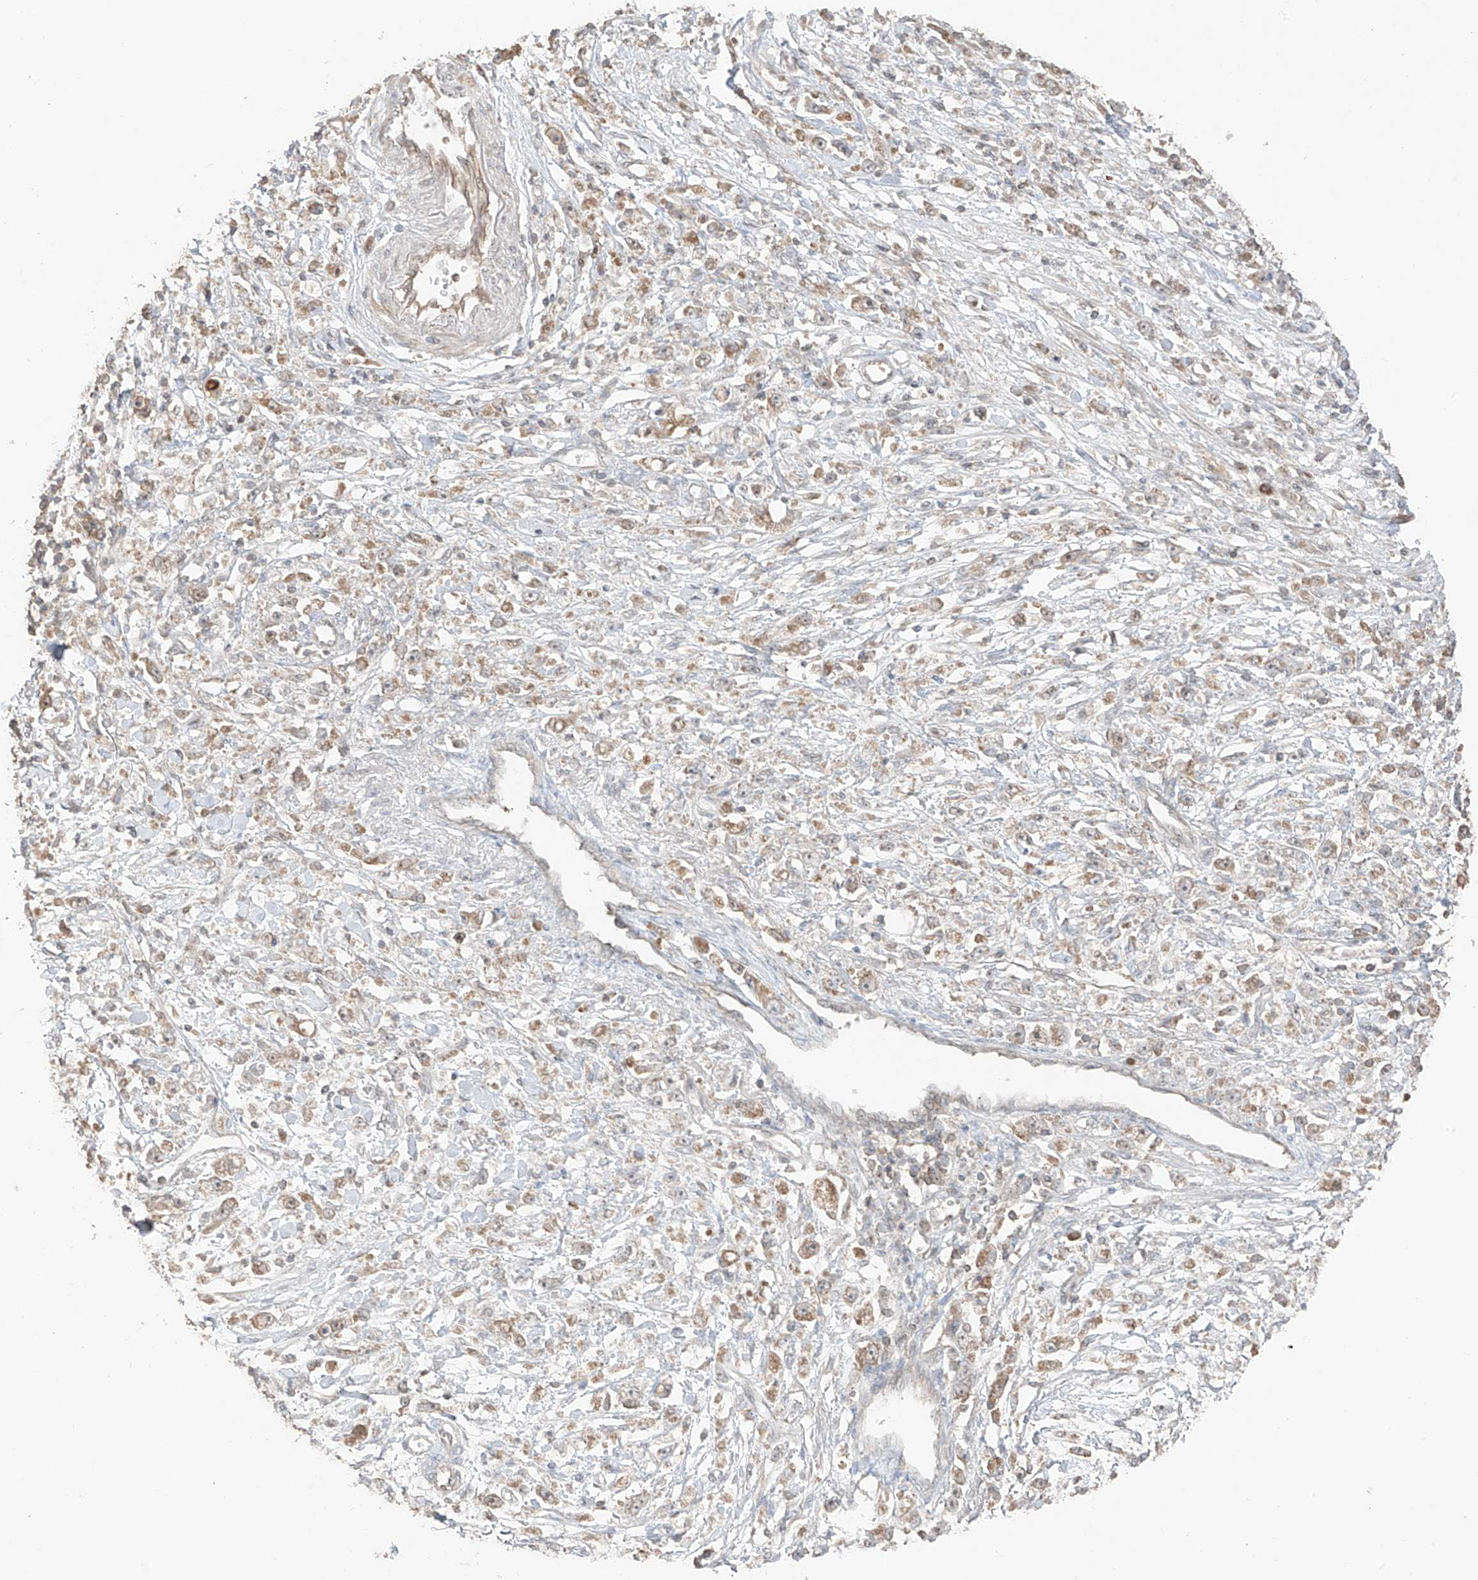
{"staining": {"intensity": "weak", "quantity": ">75%", "location": "cytoplasmic/membranous"}, "tissue": "stomach cancer", "cell_type": "Tumor cells", "image_type": "cancer", "snomed": [{"axis": "morphology", "description": "Adenocarcinoma, NOS"}, {"axis": "topography", "description": "Stomach"}], "caption": "Weak cytoplasmic/membranous protein positivity is present in about >75% of tumor cells in adenocarcinoma (stomach). (IHC, brightfield microscopy, high magnification).", "gene": "COLGALT2", "patient": {"sex": "female", "age": 59}}